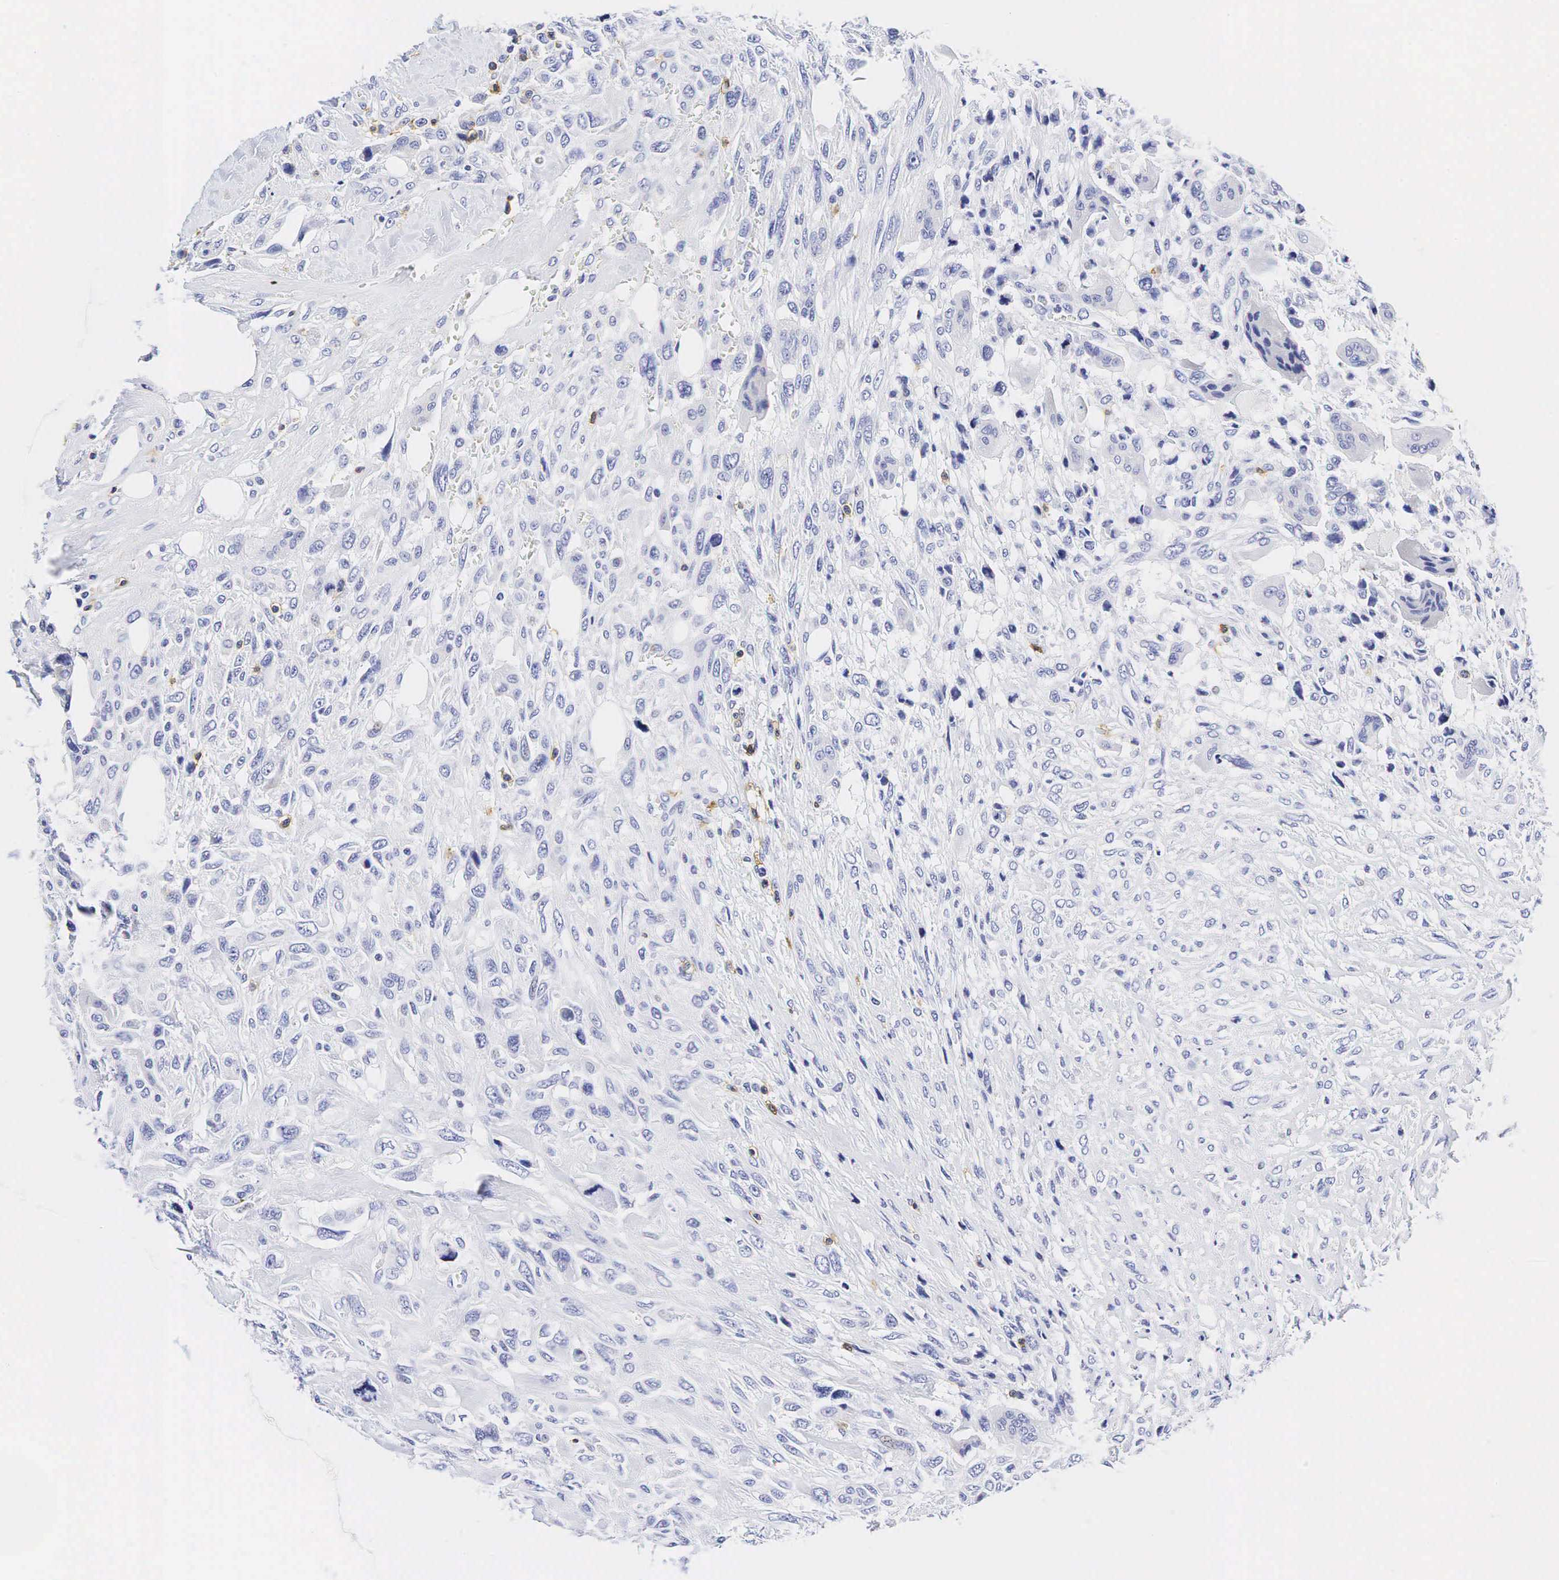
{"staining": {"intensity": "negative", "quantity": "none", "location": "none"}, "tissue": "breast cancer", "cell_type": "Tumor cells", "image_type": "cancer", "snomed": [{"axis": "morphology", "description": "Neoplasm, malignant, NOS"}, {"axis": "topography", "description": "Breast"}], "caption": "A micrograph of human breast neoplasm (malignant) is negative for staining in tumor cells.", "gene": "CD3E", "patient": {"sex": "female", "age": 50}}